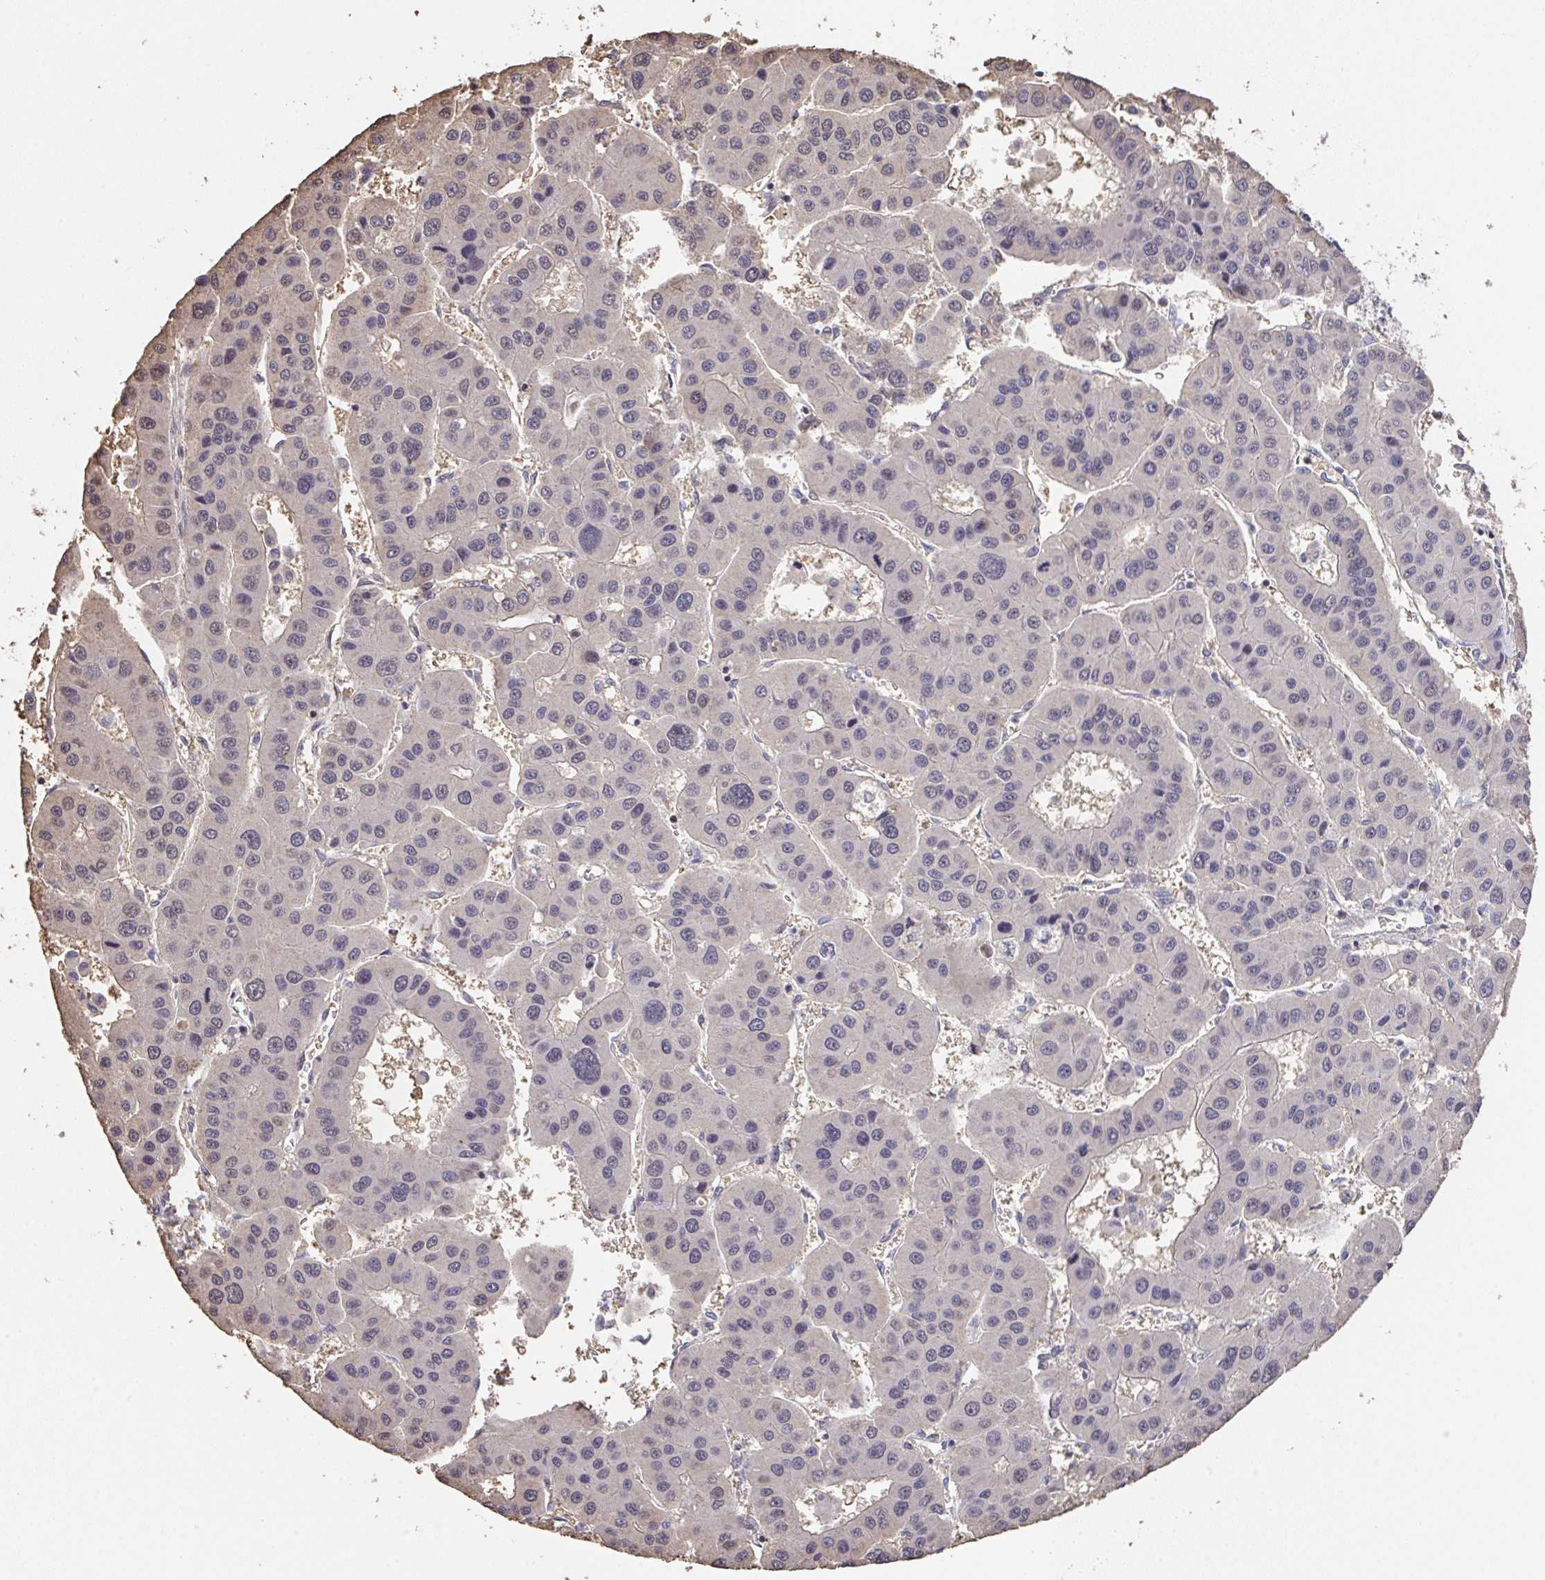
{"staining": {"intensity": "weak", "quantity": "<25%", "location": "nuclear"}, "tissue": "liver cancer", "cell_type": "Tumor cells", "image_type": "cancer", "snomed": [{"axis": "morphology", "description": "Carcinoma, Hepatocellular, NOS"}, {"axis": "topography", "description": "Liver"}], "caption": "IHC histopathology image of neoplastic tissue: human liver hepatocellular carcinoma stained with DAB (3,3'-diaminobenzidine) exhibits no significant protein staining in tumor cells.", "gene": "RUNDC3B", "patient": {"sex": "male", "age": 73}}